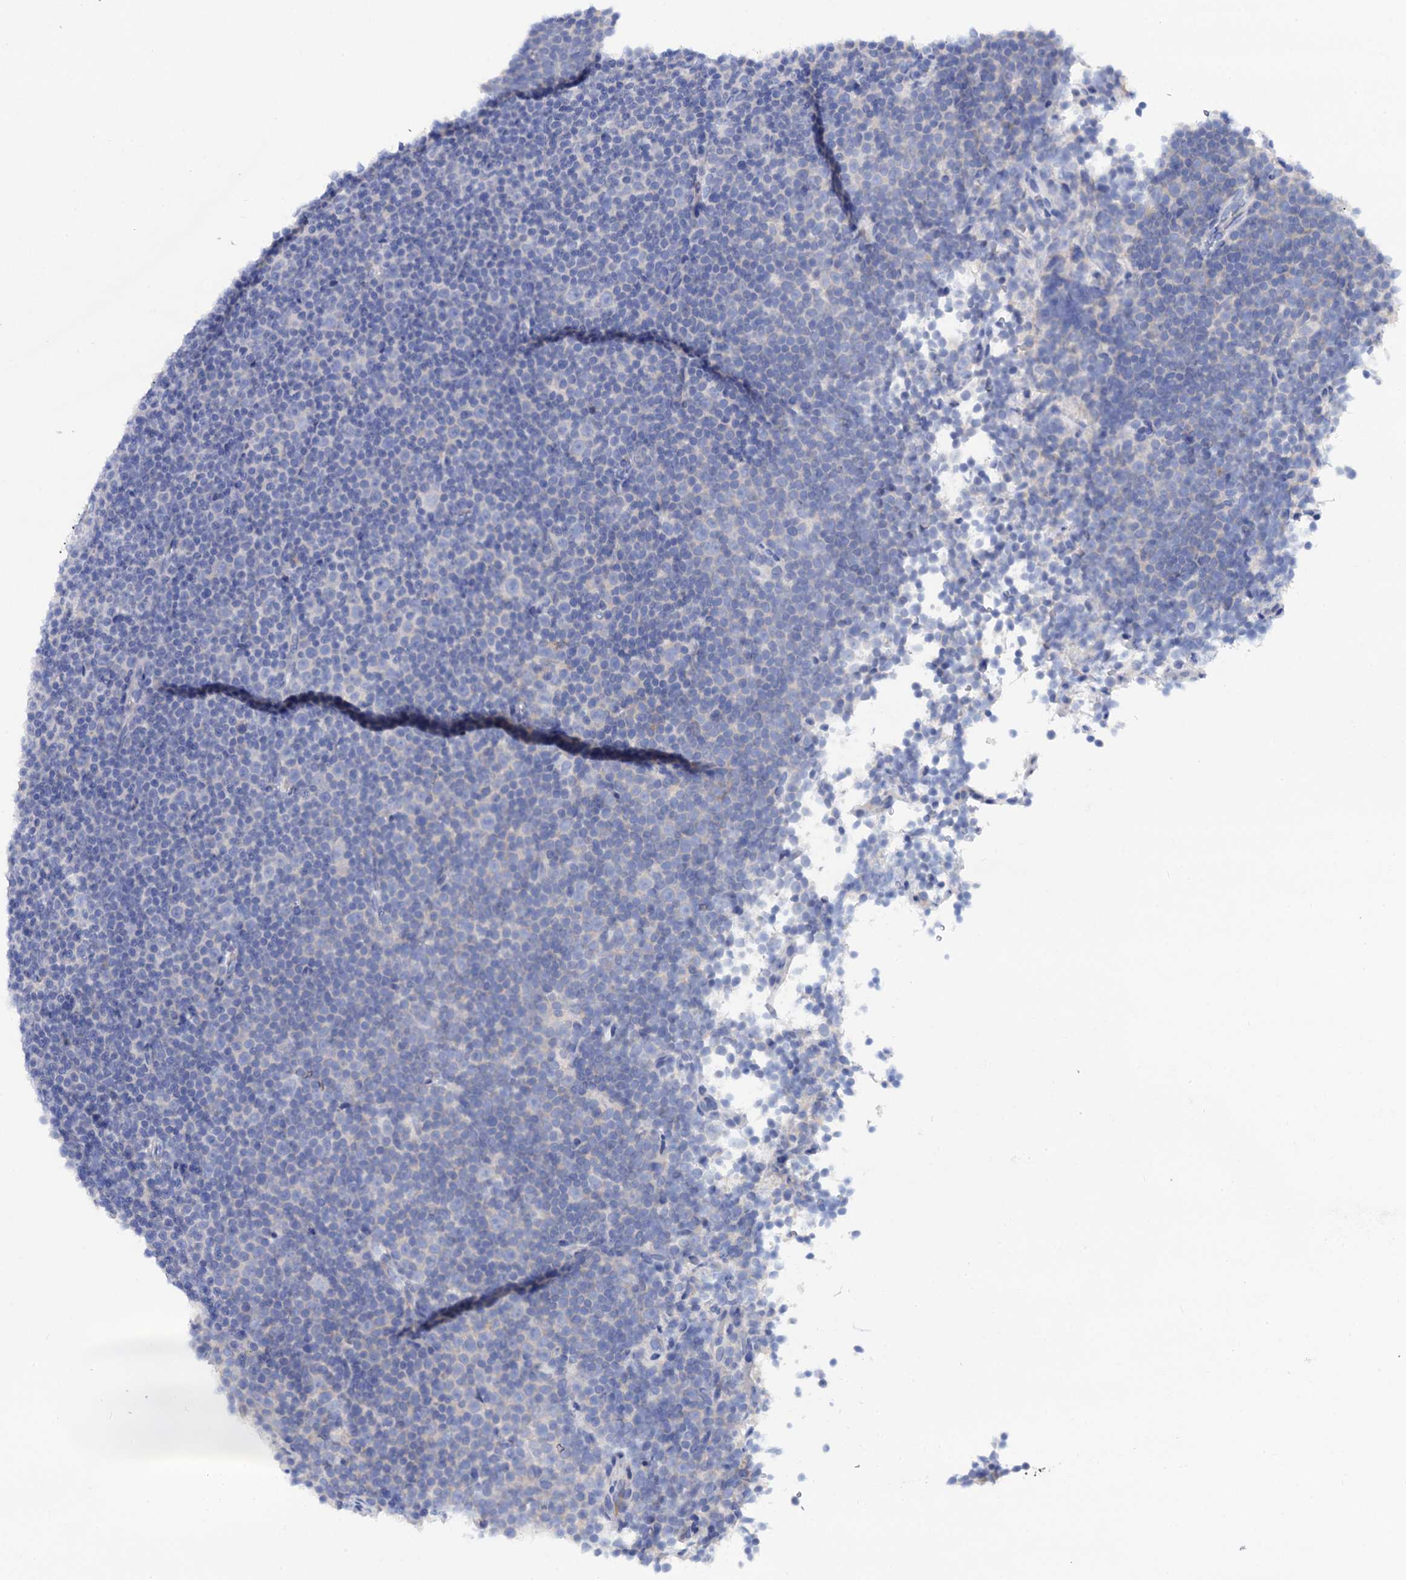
{"staining": {"intensity": "negative", "quantity": "none", "location": "none"}, "tissue": "lymphoma", "cell_type": "Tumor cells", "image_type": "cancer", "snomed": [{"axis": "morphology", "description": "Malignant lymphoma, non-Hodgkin's type, Low grade"}, {"axis": "topography", "description": "Lymph node"}], "caption": "Malignant lymphoma, non-Hodgkin's type (low-grade) stained for a protein using IHC exhibits no expression tumor cells.", "gene": "RAB3IP", "patient": {"sex": "female", "age": 67}}